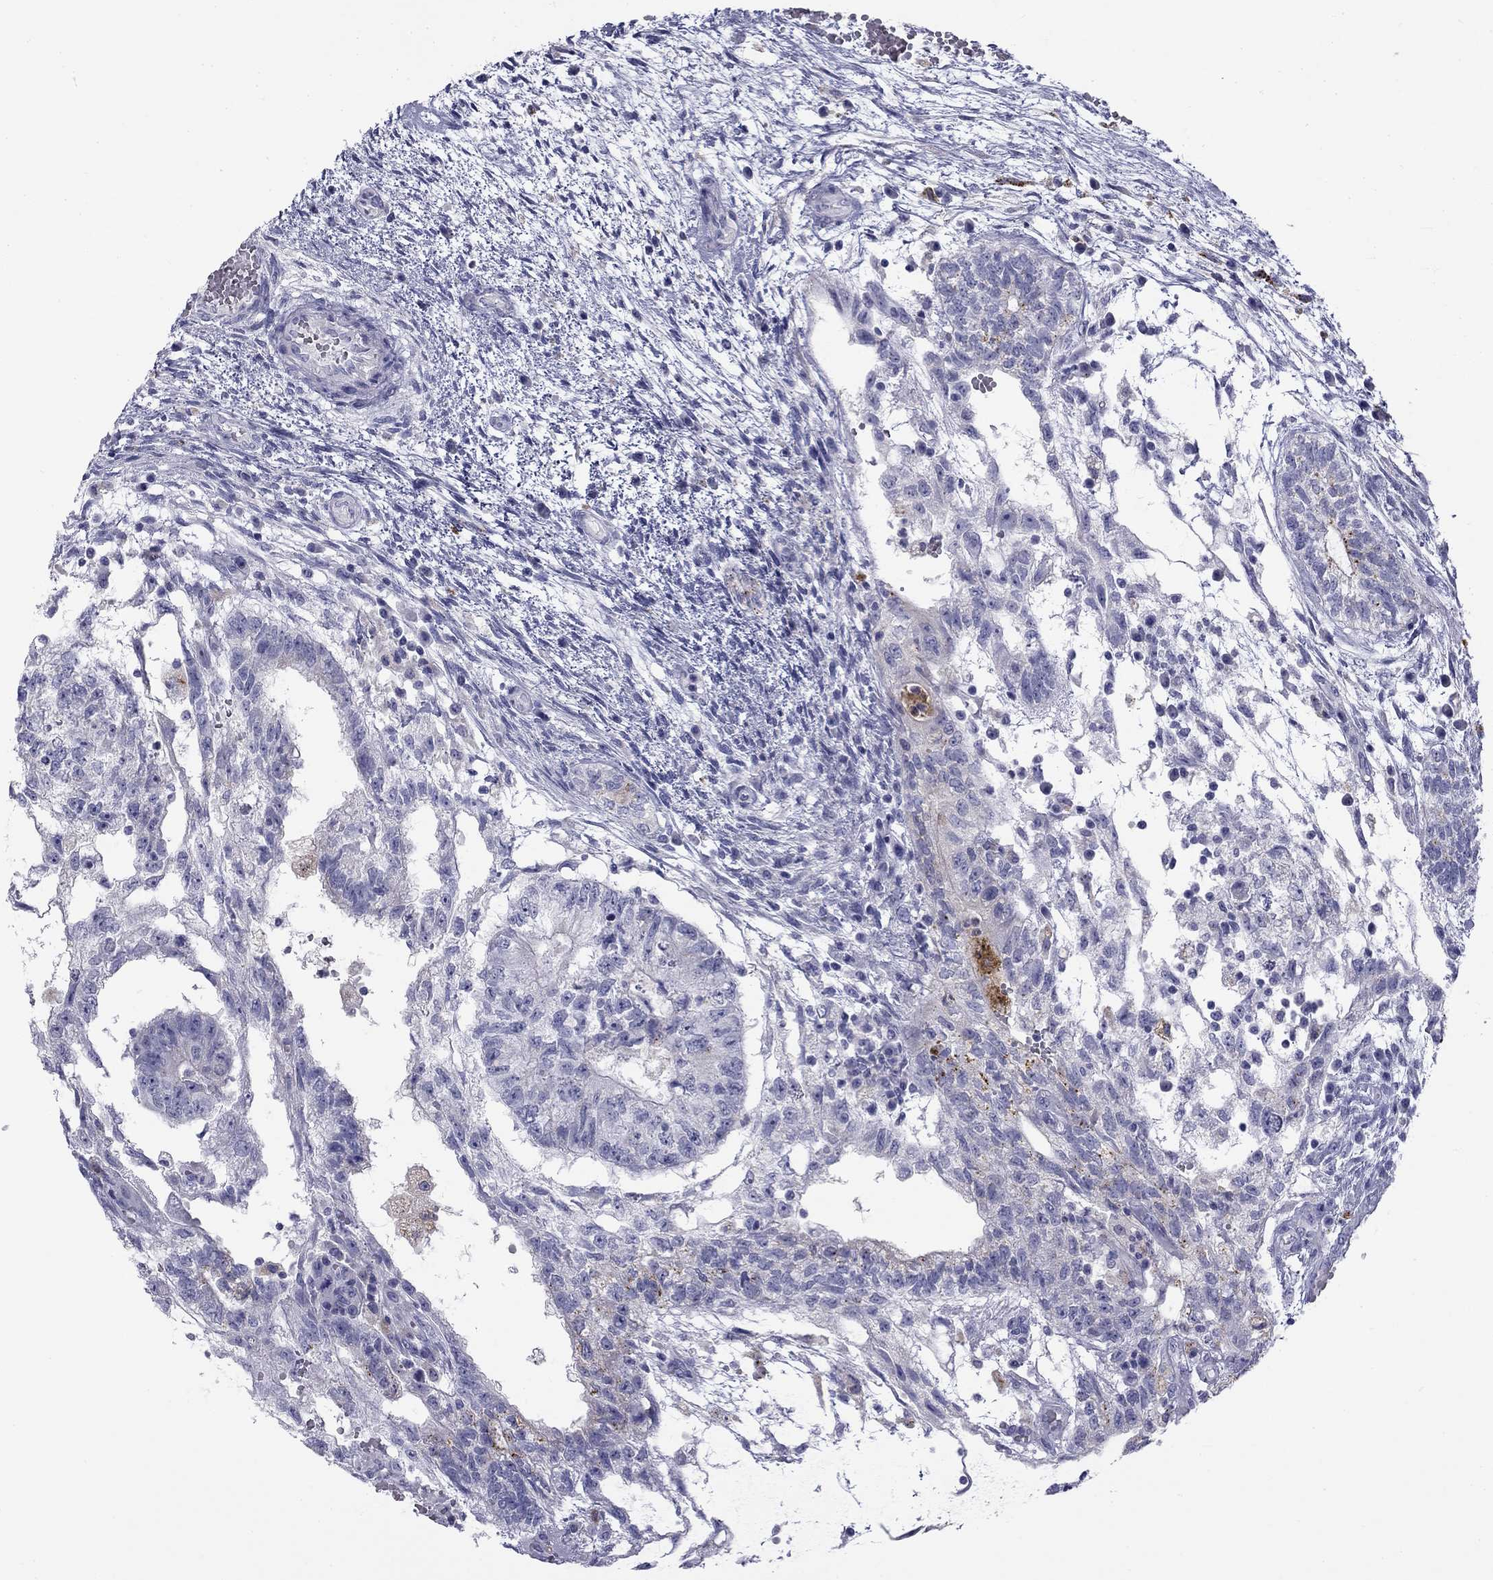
{"staining": {"intensity": "negative", "quantity": "none", "location": "none"}, "tissue": "testis cancer", "cell_type": "Tumor cells", "image_type": "cancer", "snomed": [{"axis": "morphology", "description": "Normal tissue, NOS"}, {"axis": "morphology", "description": "Carcinoma, Embryonal, NOS"}, {"axis": "topography", "description": "Testis"}, {"axis": "topography", "description": "Epididymis"}], "caption": "Immunohistochemistry of human embryonal carcinoma (testis) shows no positivity in tumor cells. (Immunohistochemistry (ihc), brightfield microscopy, high magnification).", "gene": "CLPSL2", "patient": {"sex": "male", "age": 32}}